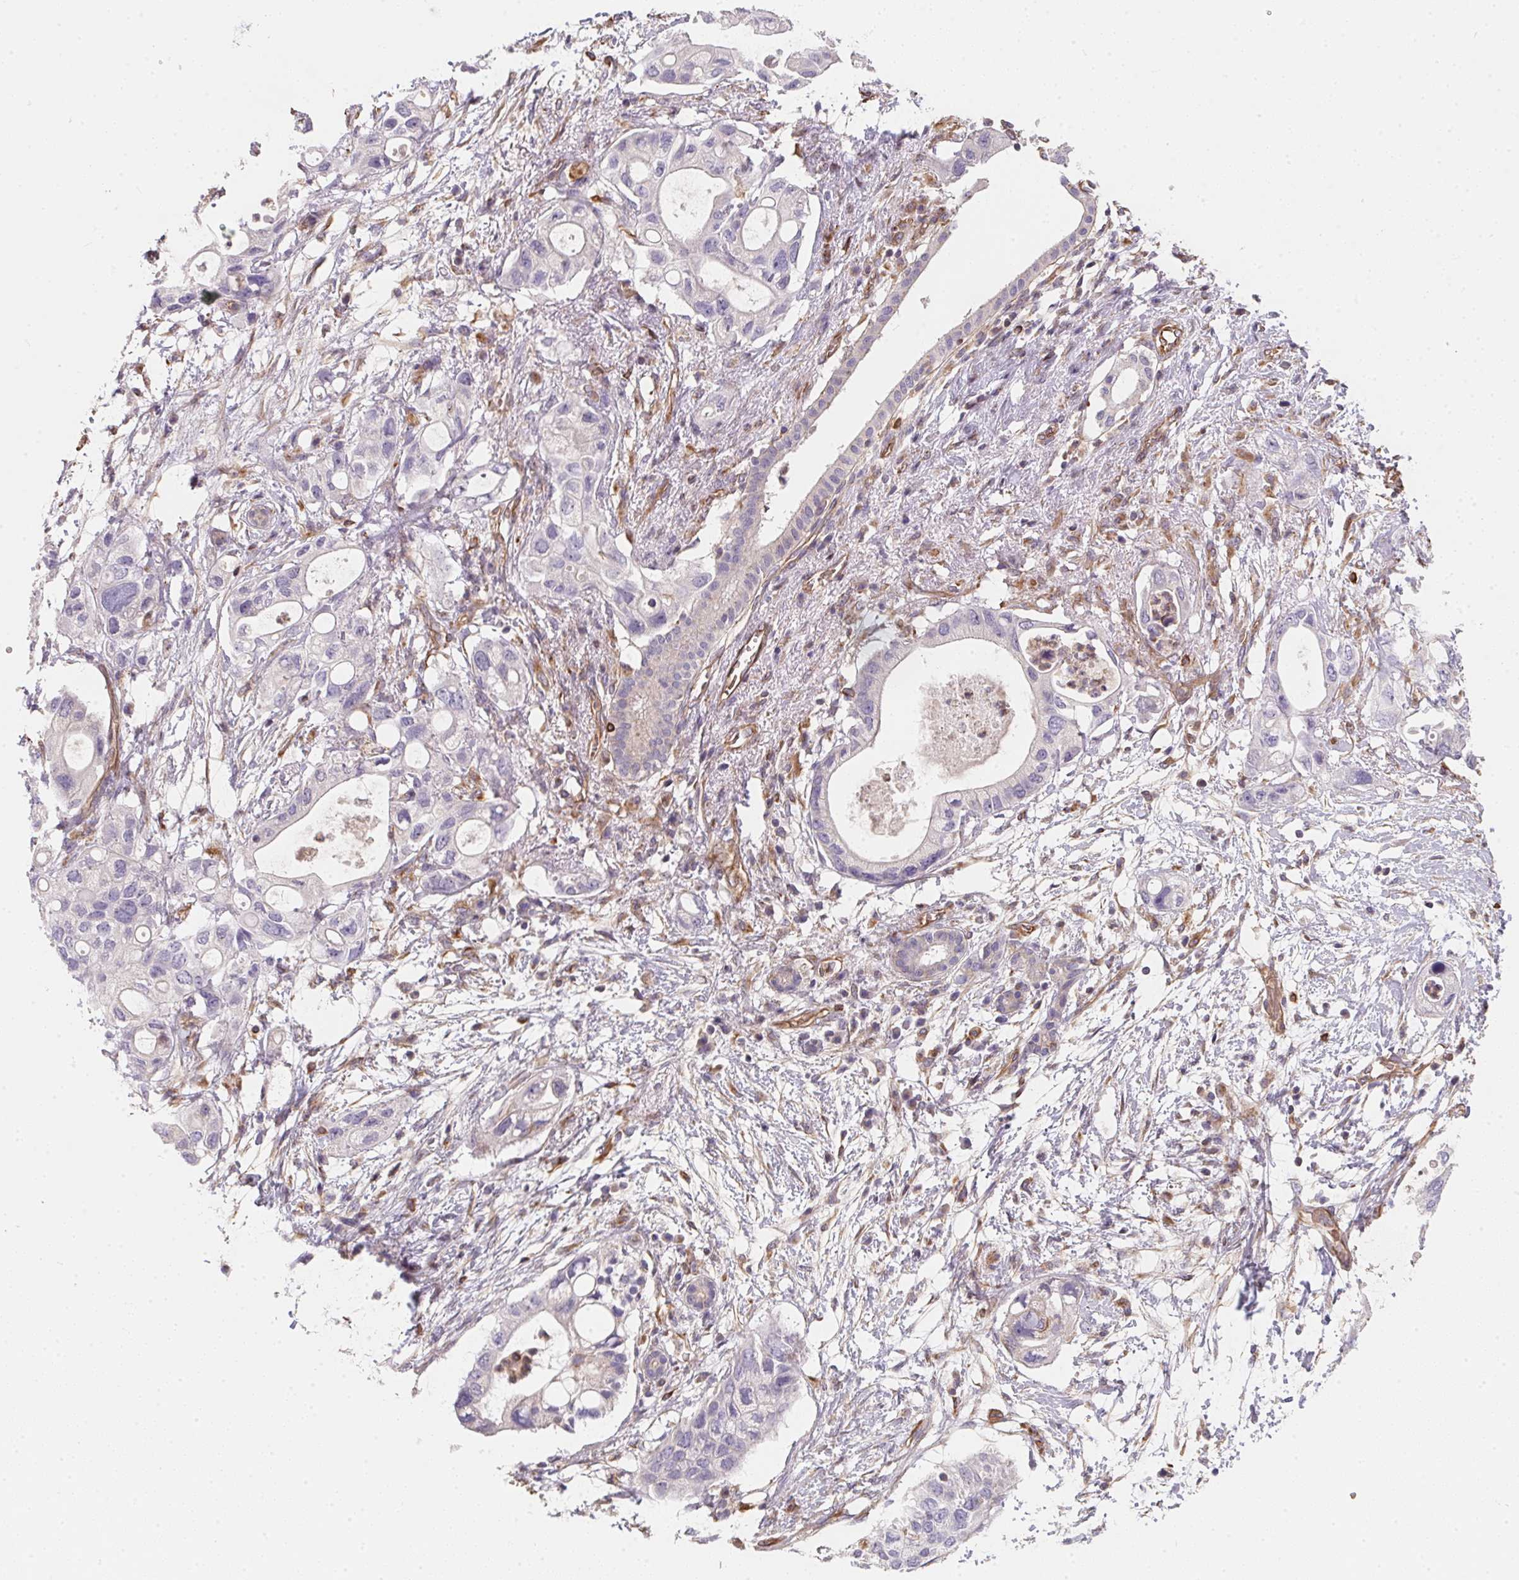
{"staining": {"intensity": "negative", "quantity": "none", "location": "none"}, "tissue": "pancreatic cancer", "cell_type": "Tumor cells", "image_type": "cancer", "snomed": [{"axis": "morphology", "description": "Adenocarcinoma, NOS"}, {"axis": "topography", "description": "Pancreas"}], "caption": "Tumor cells are negative for protein expression in human pancreatic cancer.", "gene": "TBKBP1", "patient": {"sex": "female", "age": 72}}